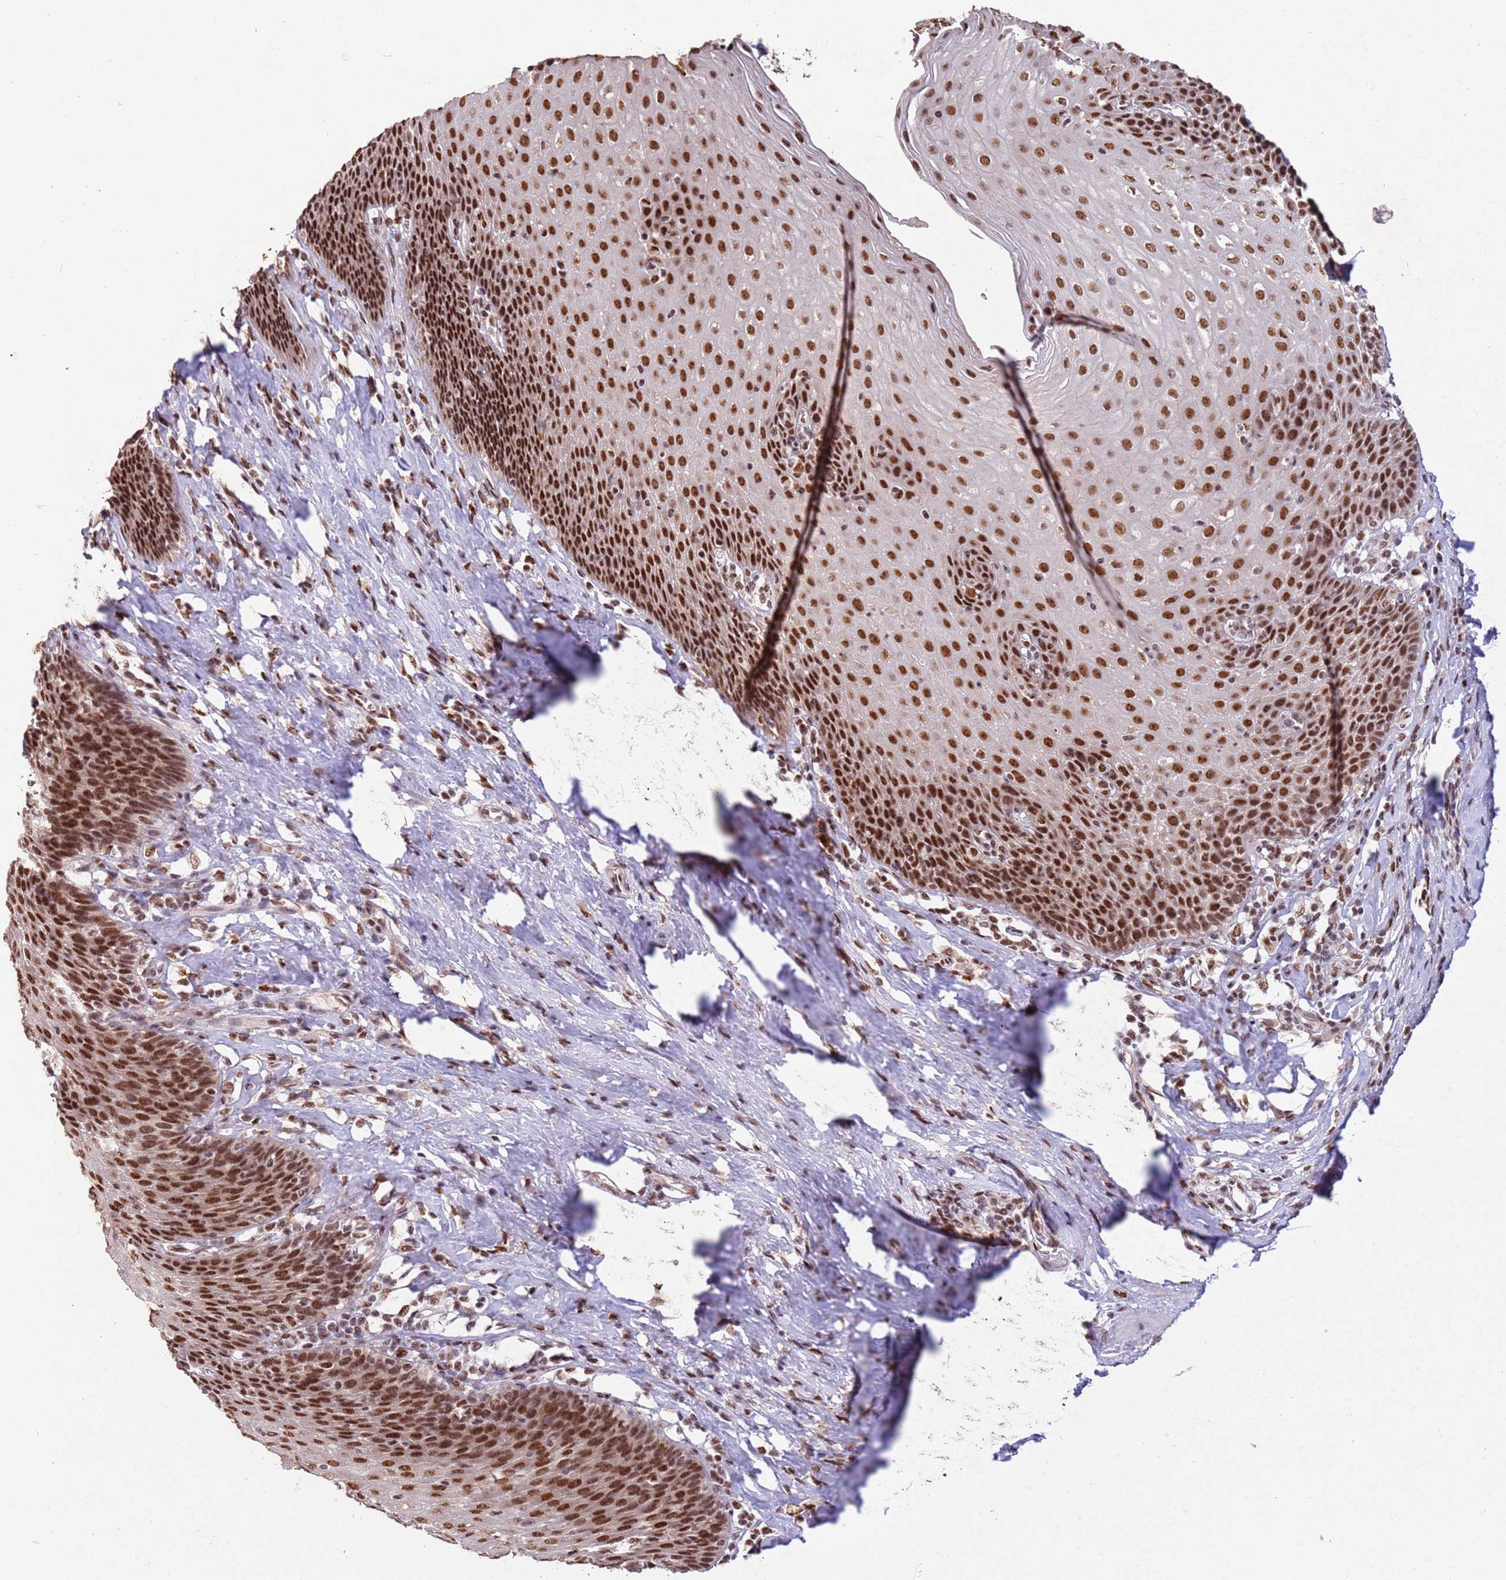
{"staining": {"intensity": "strong", "quantity": ">75%", "location": "nuclear"}, "tissue": "esophagus", "cell_type": "Squamous epithelial cells", "image_type": "normal", "snomed": [{"axis": "morphology", "description": "Normal tissue, NOS"}, {"axis": "topography", "description": "Esophagus"}], "caption": "Esophagus stained with IHC shows strong nuclear positivity in about >75% of squamous epithelial cells. The staining was performed using DAB, with brown indicating positive protein expression. Nuclei are stained blue with hematoxylin.", "gene": "ESF1", "patient": {"sex": "female", "age": 61}}